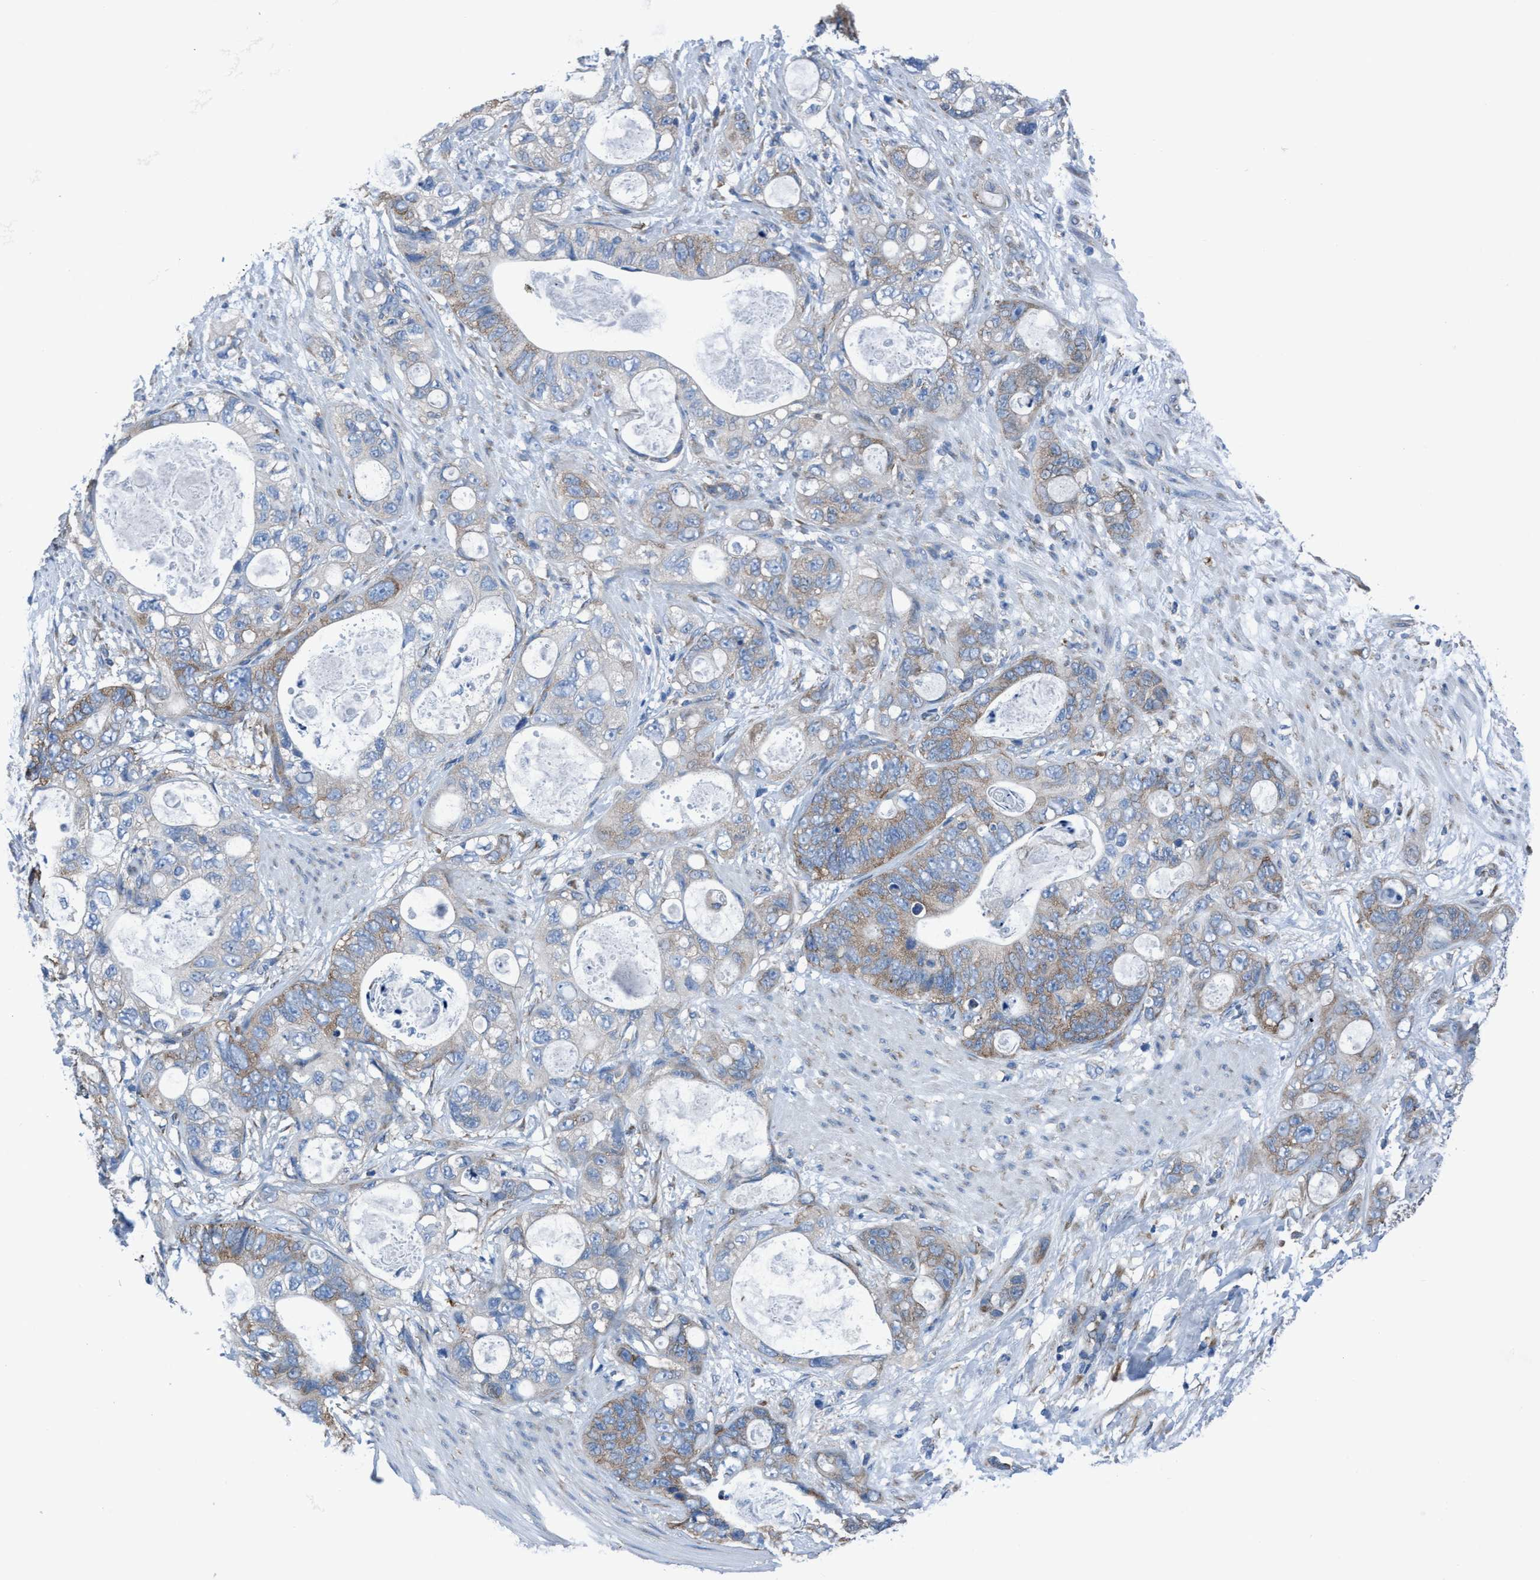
{"staining": {"intensity": "weak", "quantity": "<25%", "location": "cytoplasmic/membranous"}, "tissue": "stomach cancer", "cell_type": "Tumor cells", "image_type": "cancer", "snomed": [{"axis": "morphology", "description": "Normal tissue, NOS"}, {"axis": "morphology", "description": "Adenocarcinoma, NOS"}, {"axis": "topography", "description": "Stomach"}], "caption": "The photomicrograph displays no significant positivity in tumor cells of stomach cancer.", "gene": "NMT1", "patient": {"sex": "female", "age": 89}}